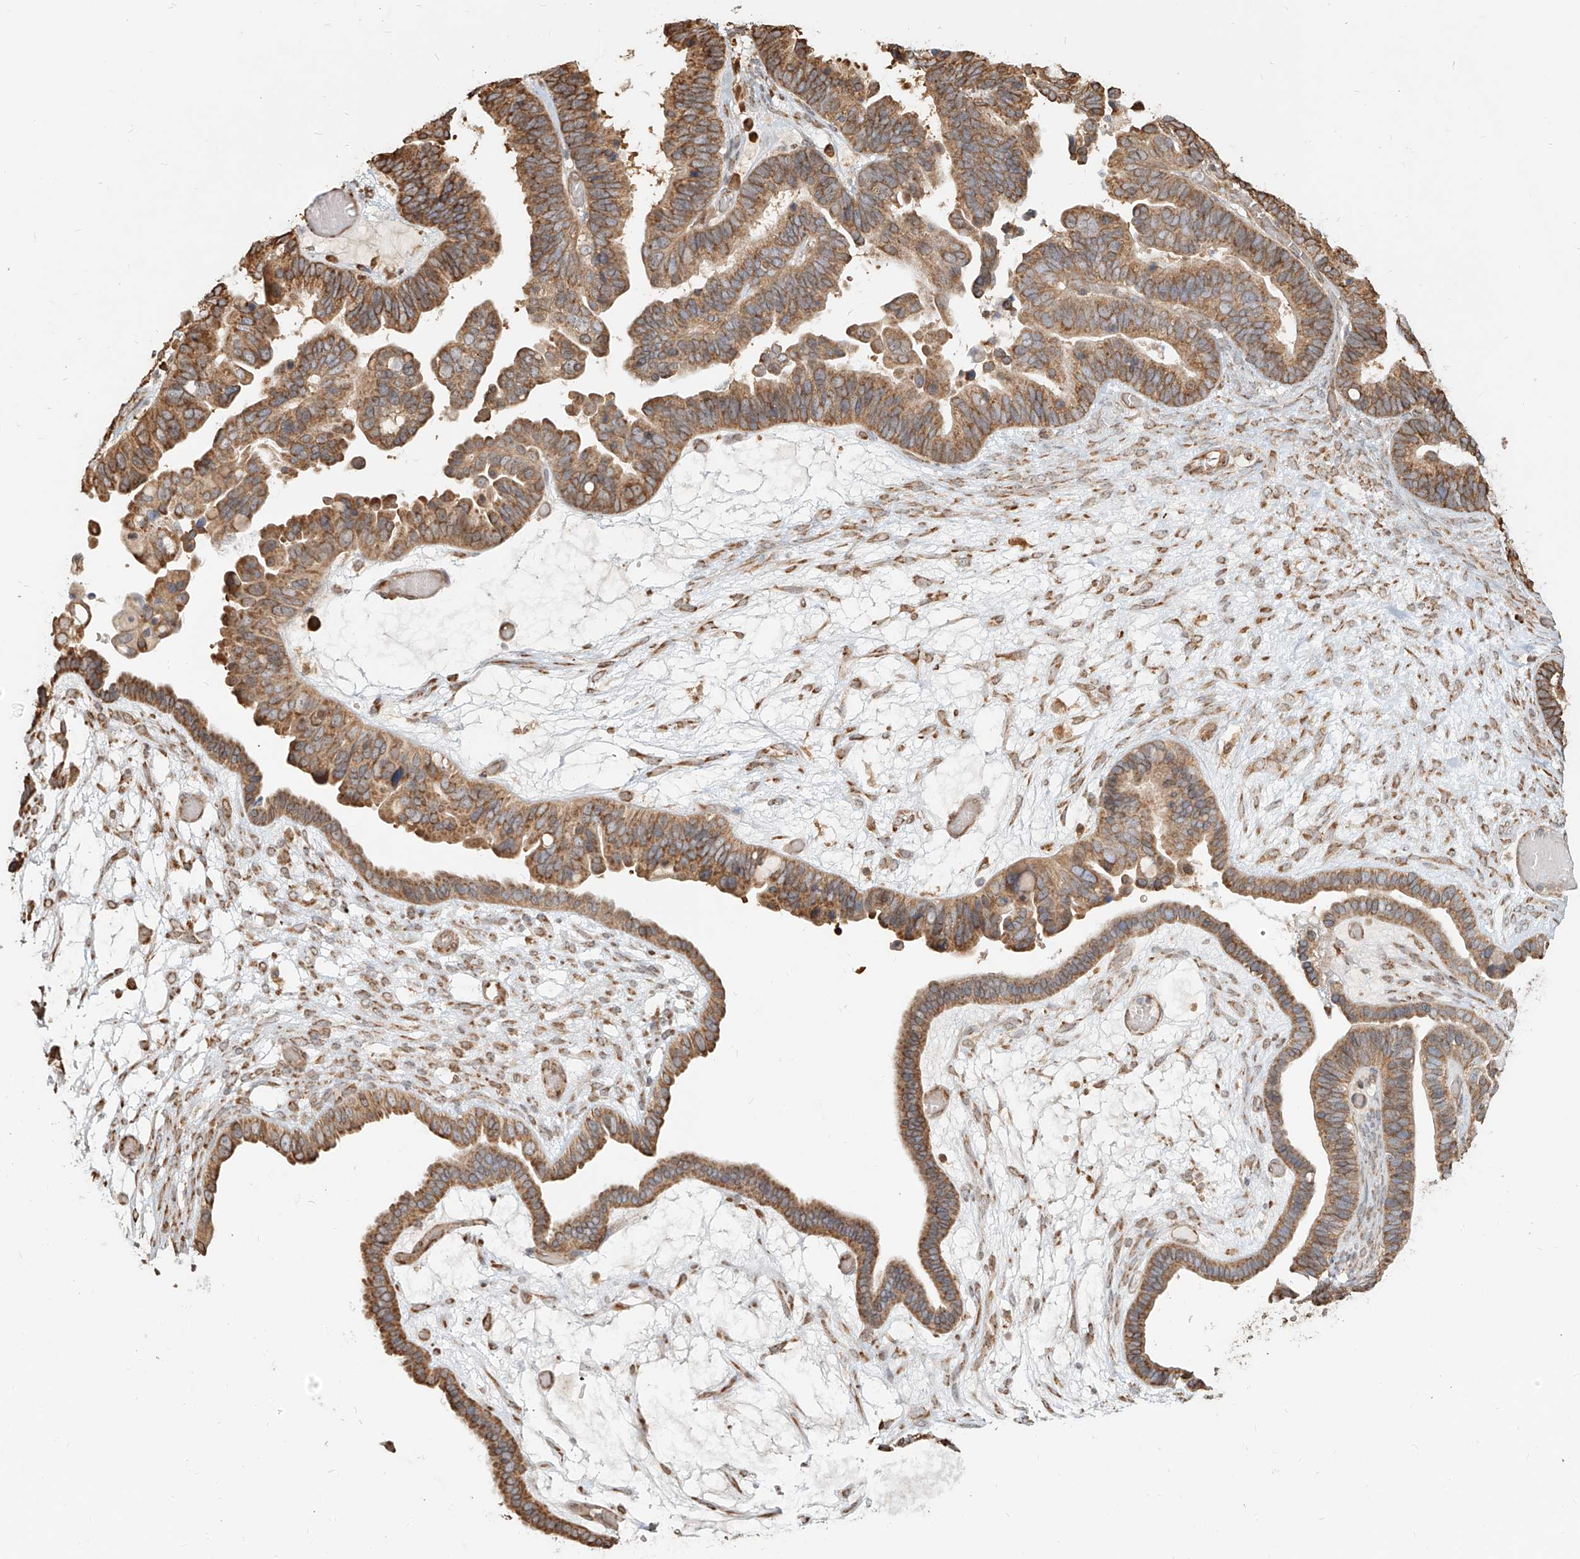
{"staining": {"intensity": "moderate", "quantity": ">75%", "location": "cytoplasmic/membranous"}, "tissue": "ovarian cancer", "cell_type": "Tumor cells", "image_type": "cancer", "snomed": [{"axis": "morphology", "description": "Cystadenocarcinoma, serous, NOS"}, {"axis": "topography", "description": "Ovary"}], "caption": "The image exhibits a brown stain indicating the presence of a protein in the cytoplasmic/membranous of tumor cells in ovarian cancer.", "gene": "UBE2K", "patient": {"sex": "female", "age": 56}}